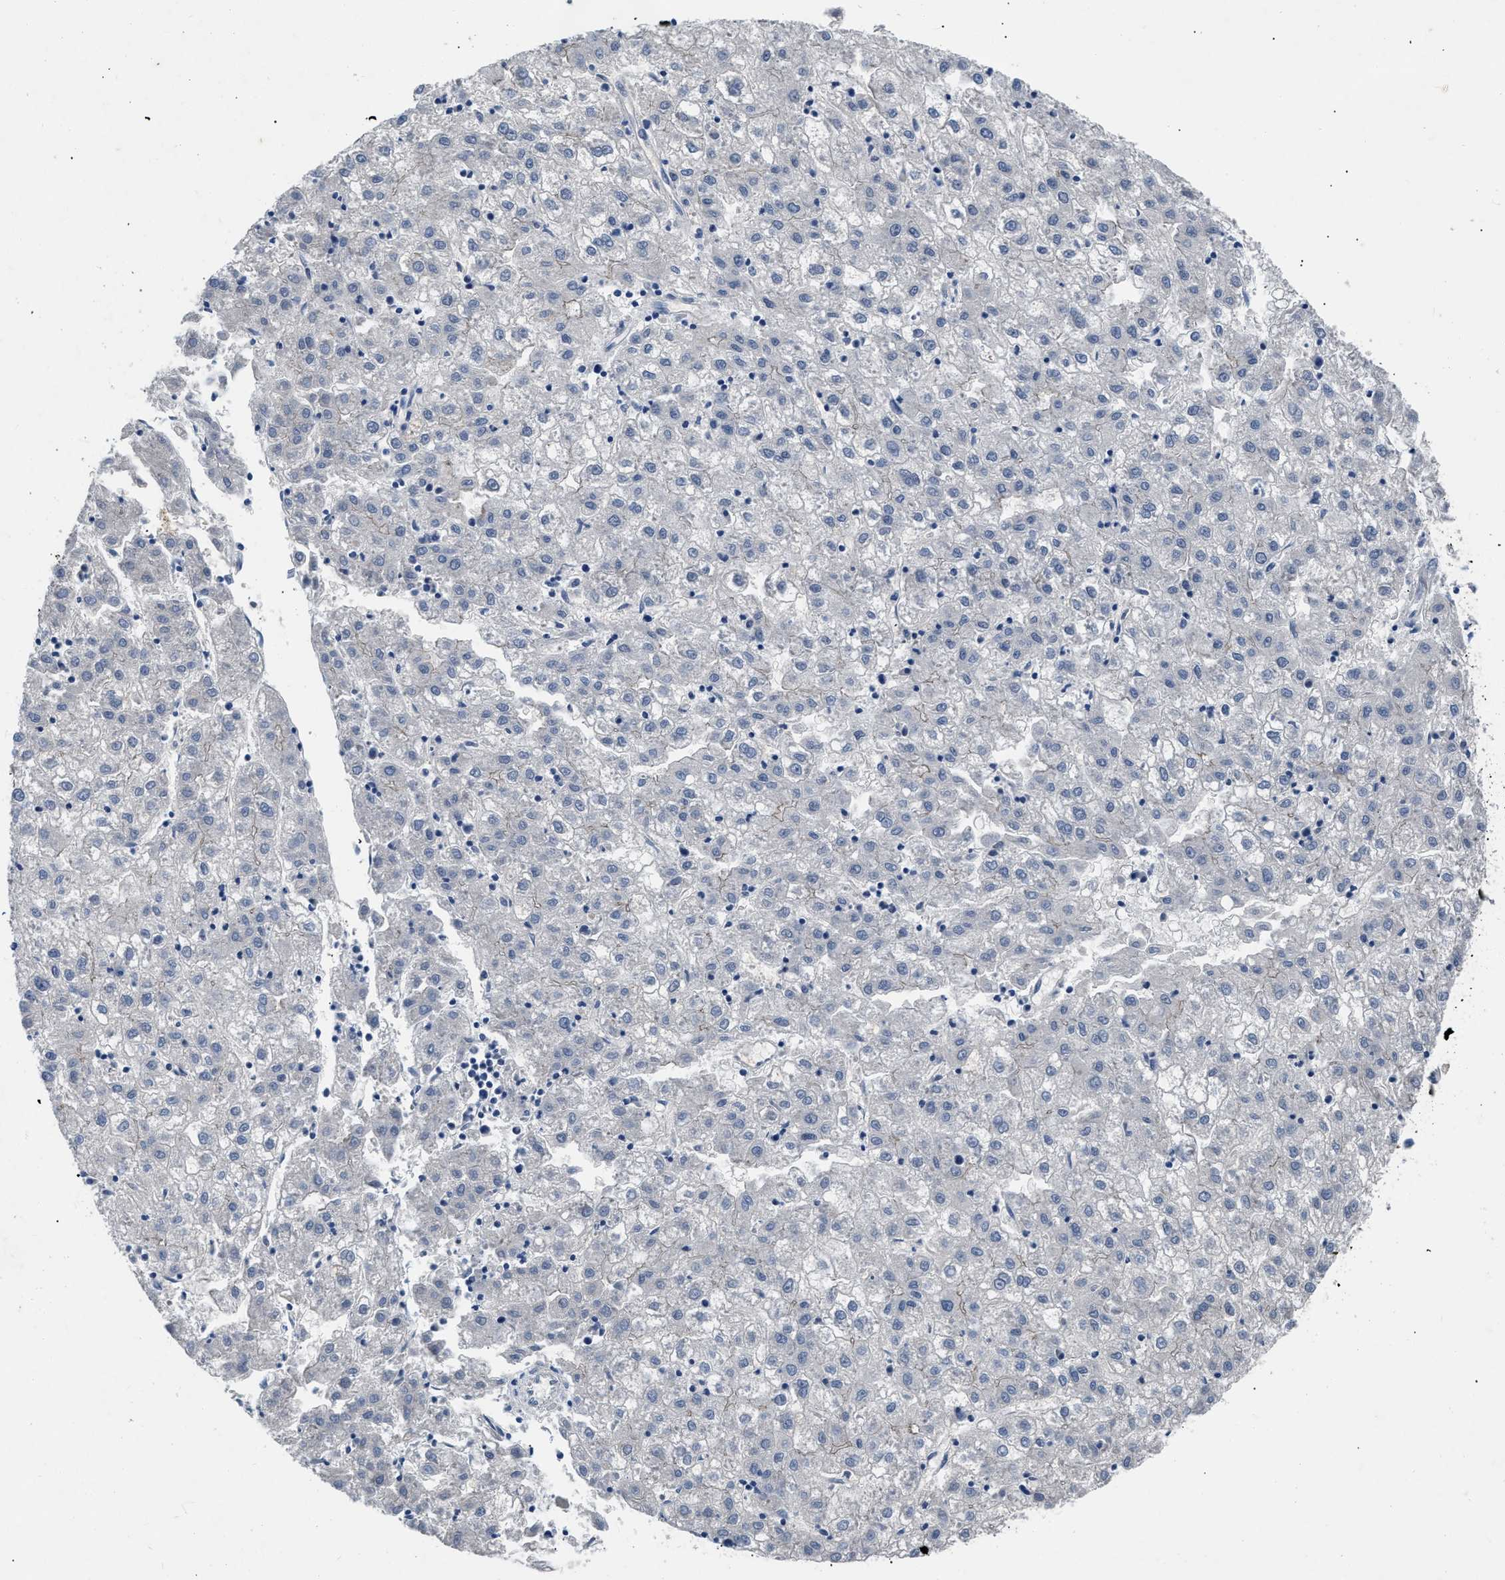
{"staining": {"intensity": "negative", "quantity": "none", "location": "none"}, "tissue": "liver cancer", "cell_type": "Tumor cells", "image_type": "cancer", "snomed": [{"axis": "morphology", "description": "Carcinoma, Hepatocellular, NOS"}, {"axis": "topography", "description": "Liver"}], "caption": "High magnification brightfield microscopy of liver cancer (hepatocellular carcinoma) stained with DAB (3,3'-diaminobenzidine) (brown) and counterstained with hematoxylin (blue): tumor cells show no significant staining.", "gene": "RBP1", "patient": {"sex": "male", "age": 72}}